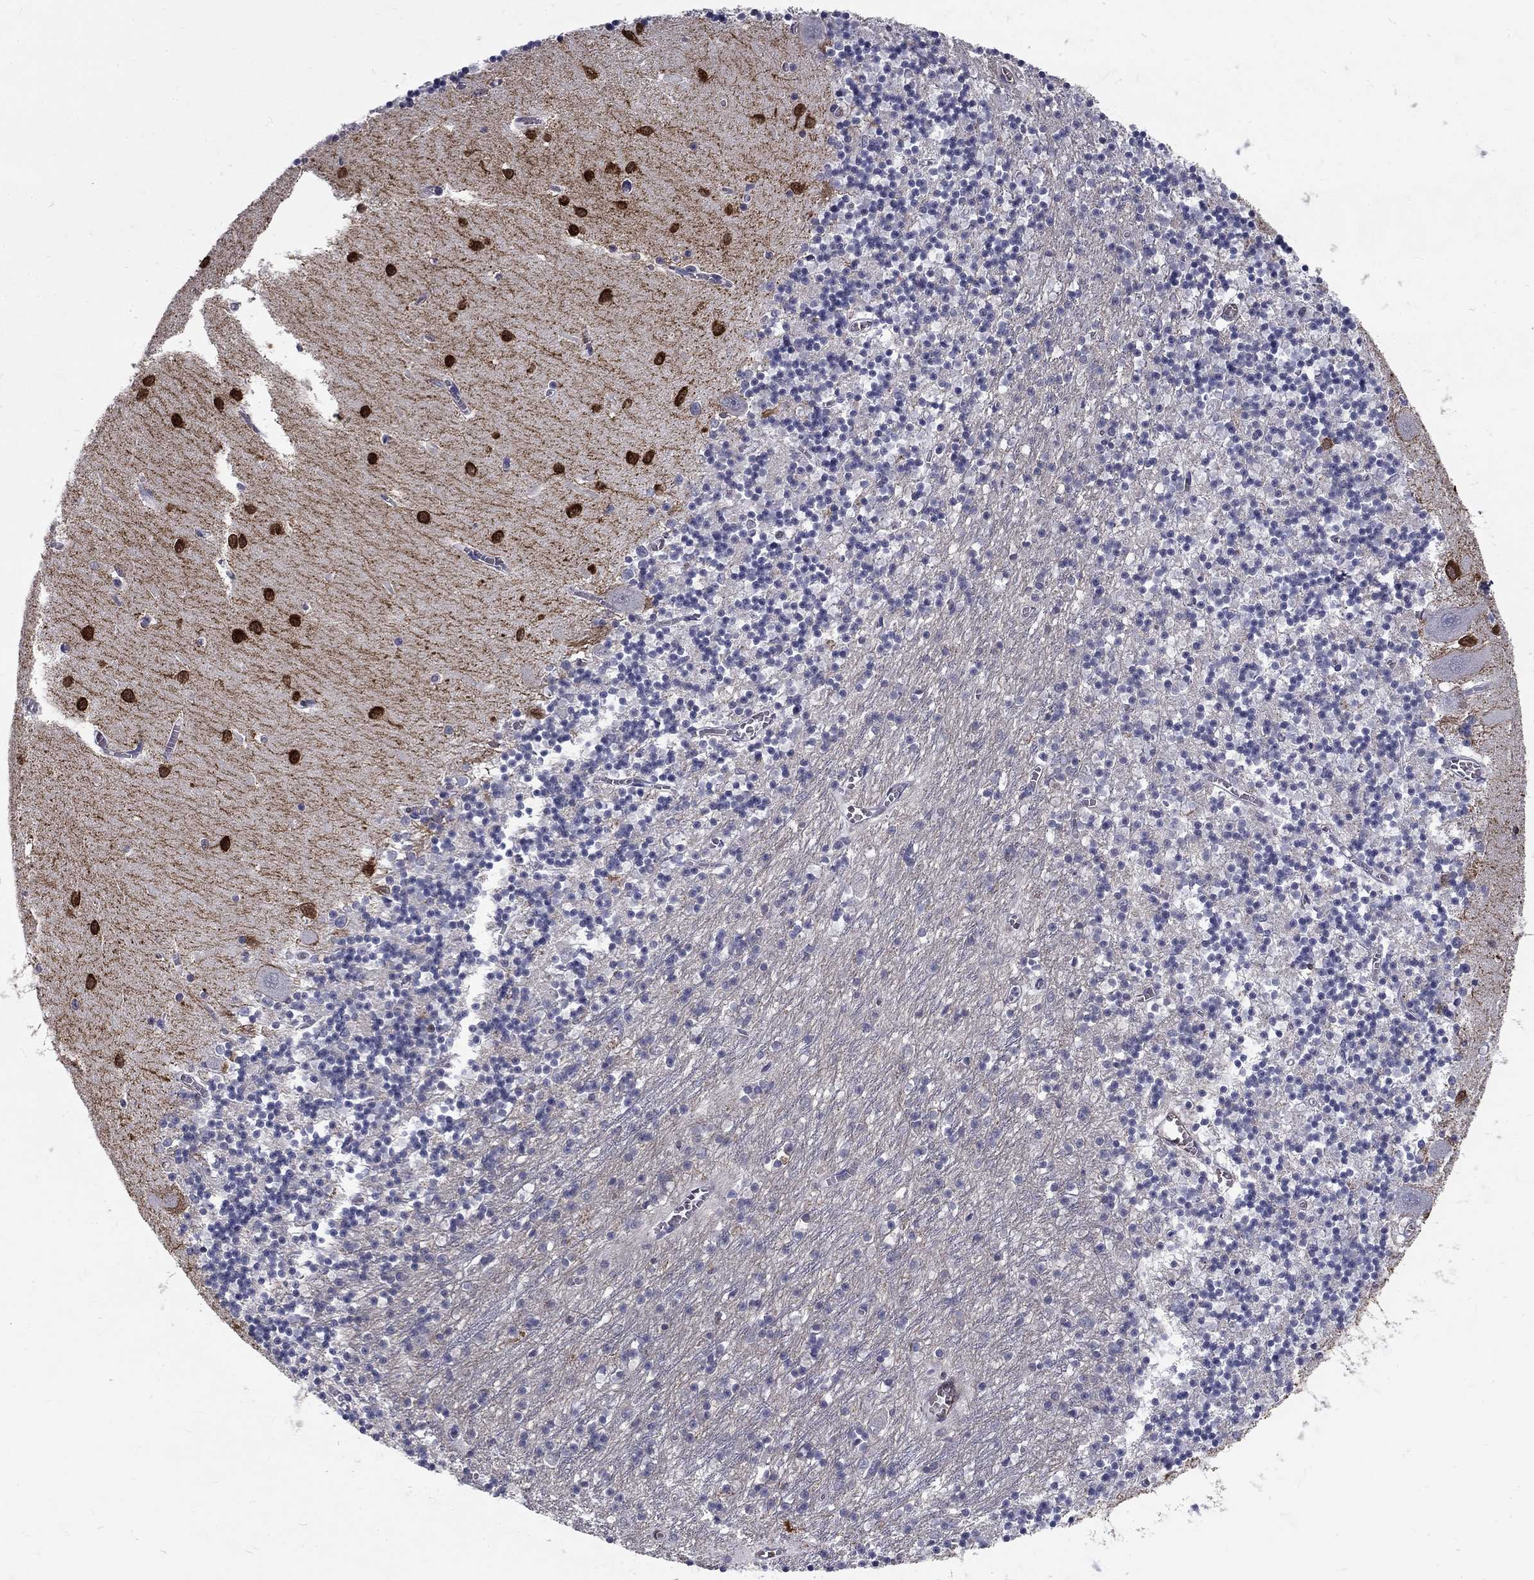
{"staining": {"intensity": "negative", "quantity": "none", "location": "none"}, "tissue": "cerebellum", "cell_type": "Cells in granular layer", "image_type": "normal", "snomed": [{"axis": "morphology", "description": "Normal tissue, NOS"}, {"axis": "topography", "description": "Cerebellum"}], "caption": "IHC of unremarkable human cerebellum exhibits no expression in cells in granular layer.", "gene": "NOS1", "patient": {"sex": "female", "age": 64}}